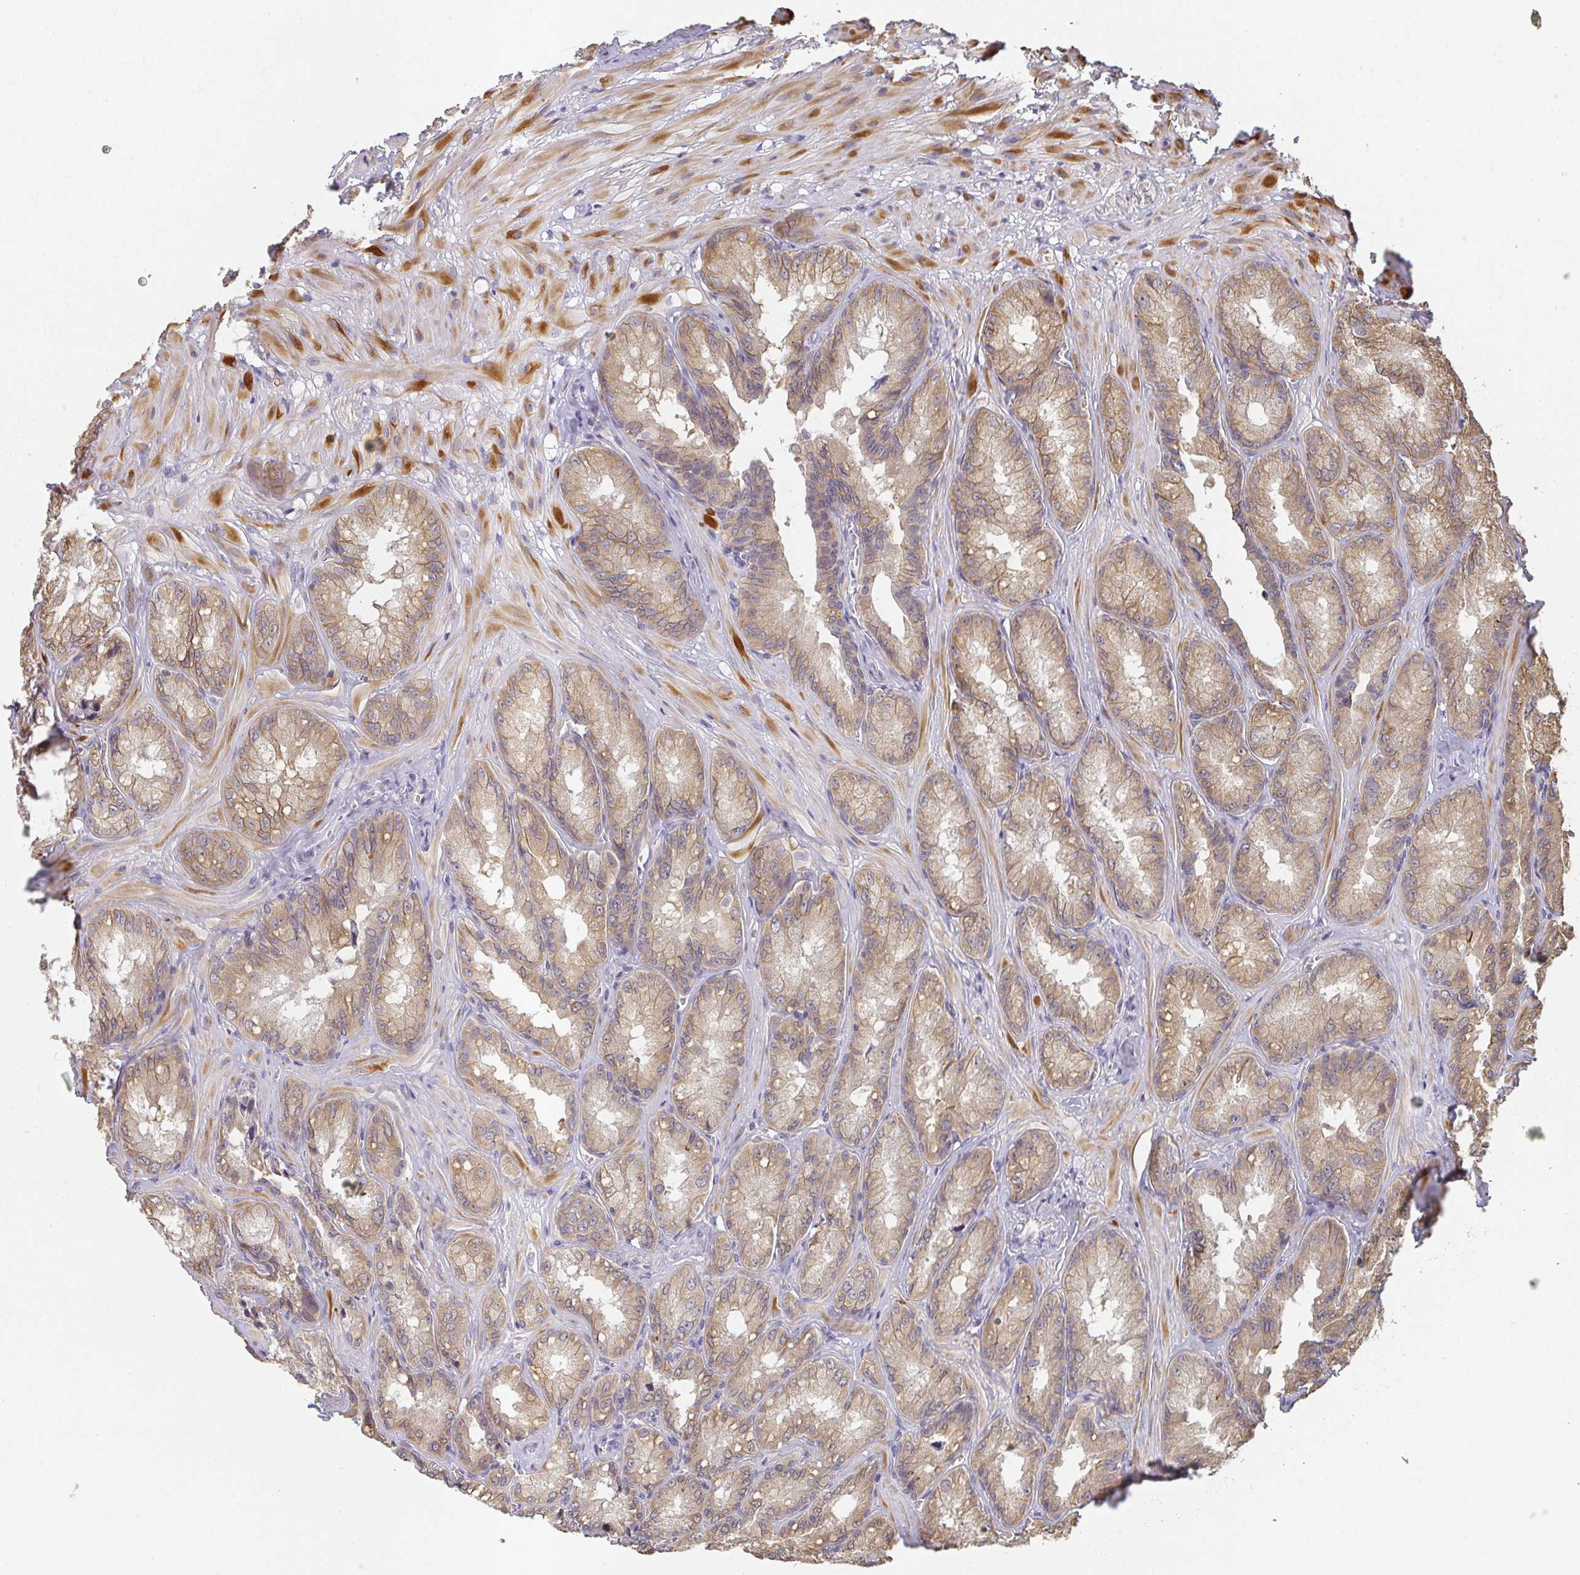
{"staining": {"intensity": "moderate", "quantity": ">75%", "location": "cytoplasmic/membranous"}, "tissue": "seminal vesicle", "cell_type": "Glandular cells", "image_type": "normal", "snomed": [{"axis": "morphology", "description": "Normal tissue, NOS"}, {"axis": "topography", "description": "Seminal veicle"}], "caption": "A histopathology image of seminal vesicle stained for a protein reveals moderate cytoplasmic/membranous brown staining in glandular cells. (Stains: DAB in brown, nuclei in blue, Microscopy: brightfield microscopy at high magnification).", "gene": "SLC35B3", "patient": {"sex": "male", "age": 47}}